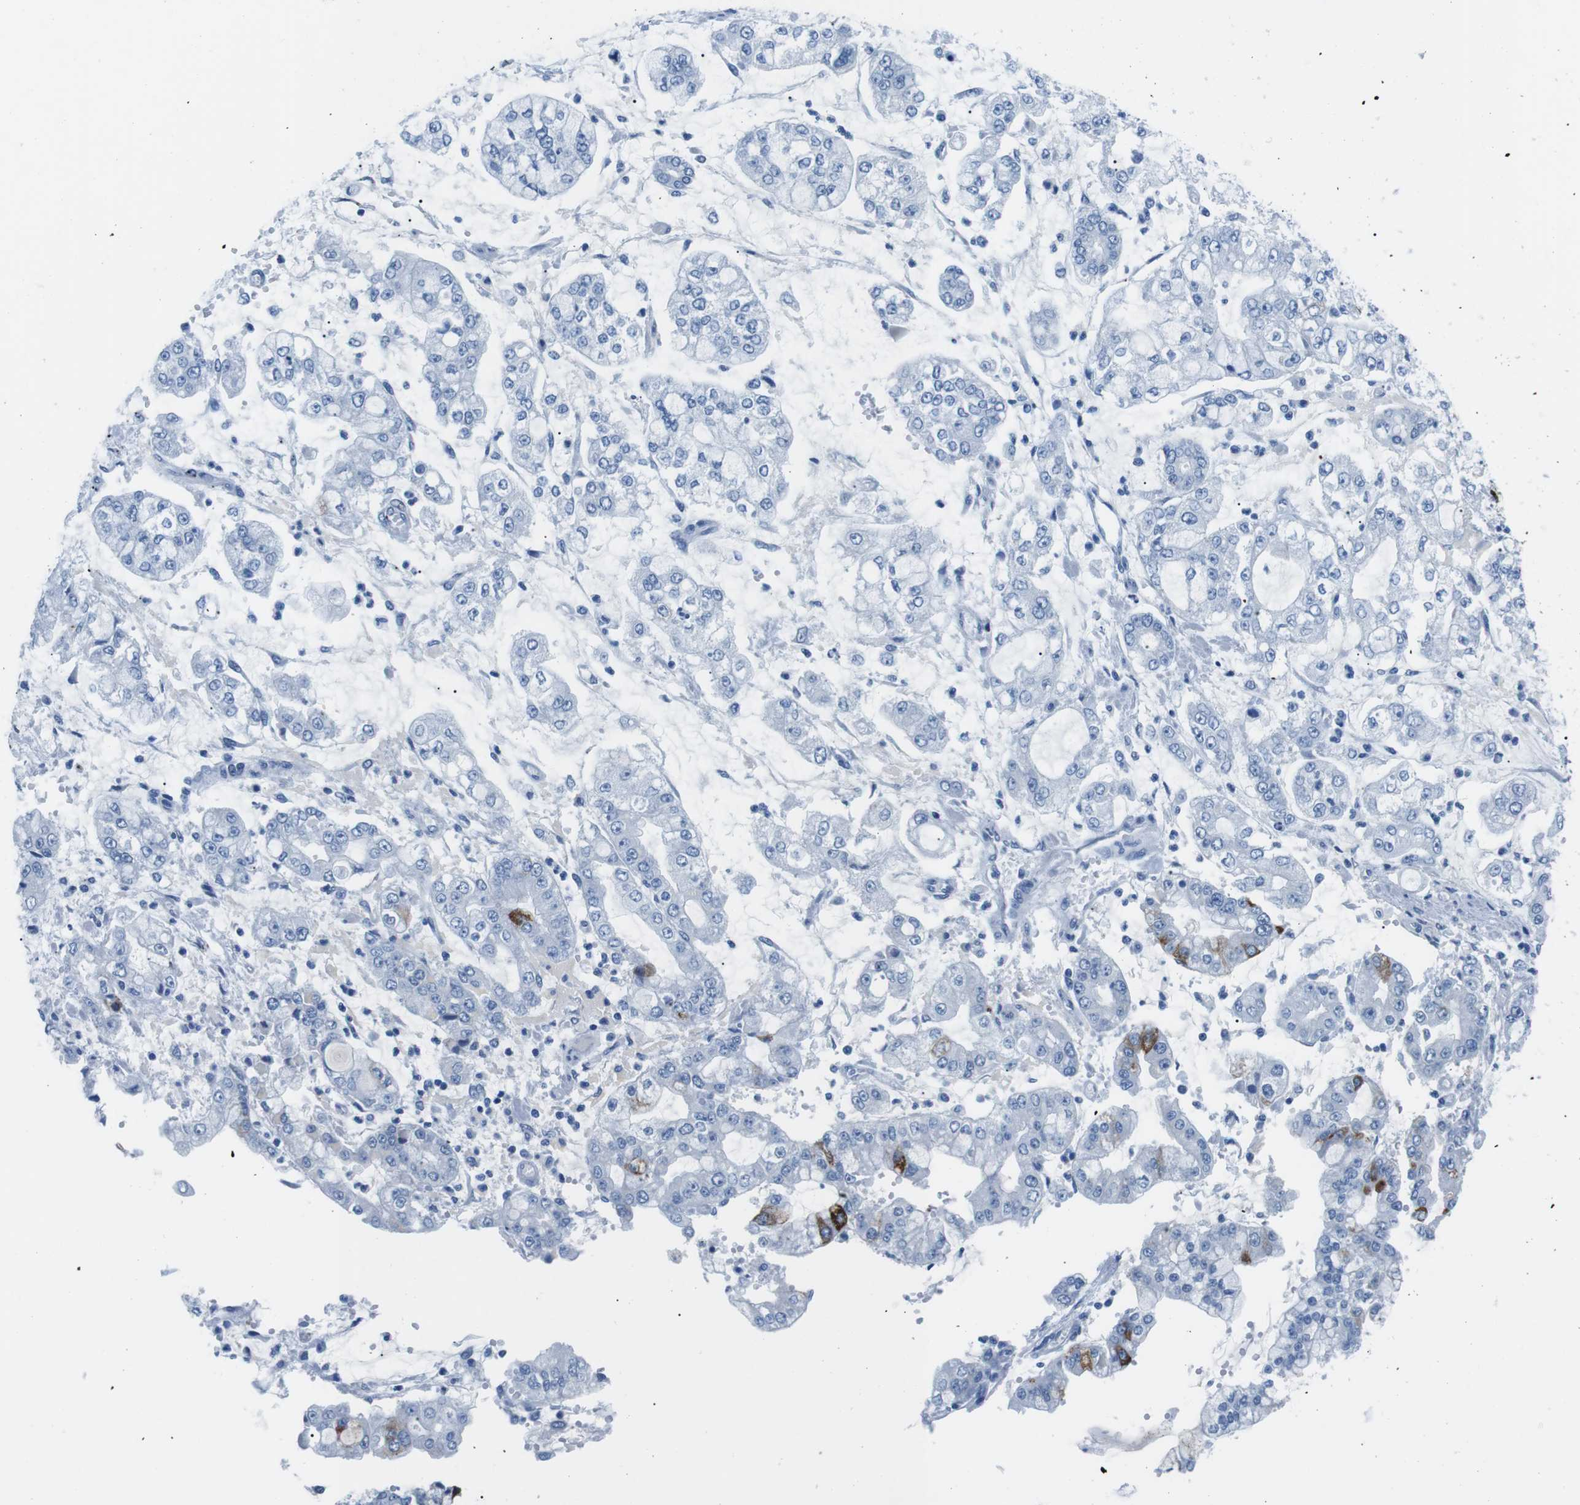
{"staining": {"intensity": "negative", "quantity": "none", "location": "none"}, "tissue": "stomach cancer", "cell_type": "Tumor cells", "image_type": "cancer", "snomed": [{"axis": "morphology", "description": "Adenocarcinoma, NOS"}, {"axis": "topography", "description": "Stomach"}], "caption": "Tumor cells are negative for brown protein staining in stomach adenocarcinoma.", "gene": "MUC2", "patient": {"sex": "male", "age": 76}}